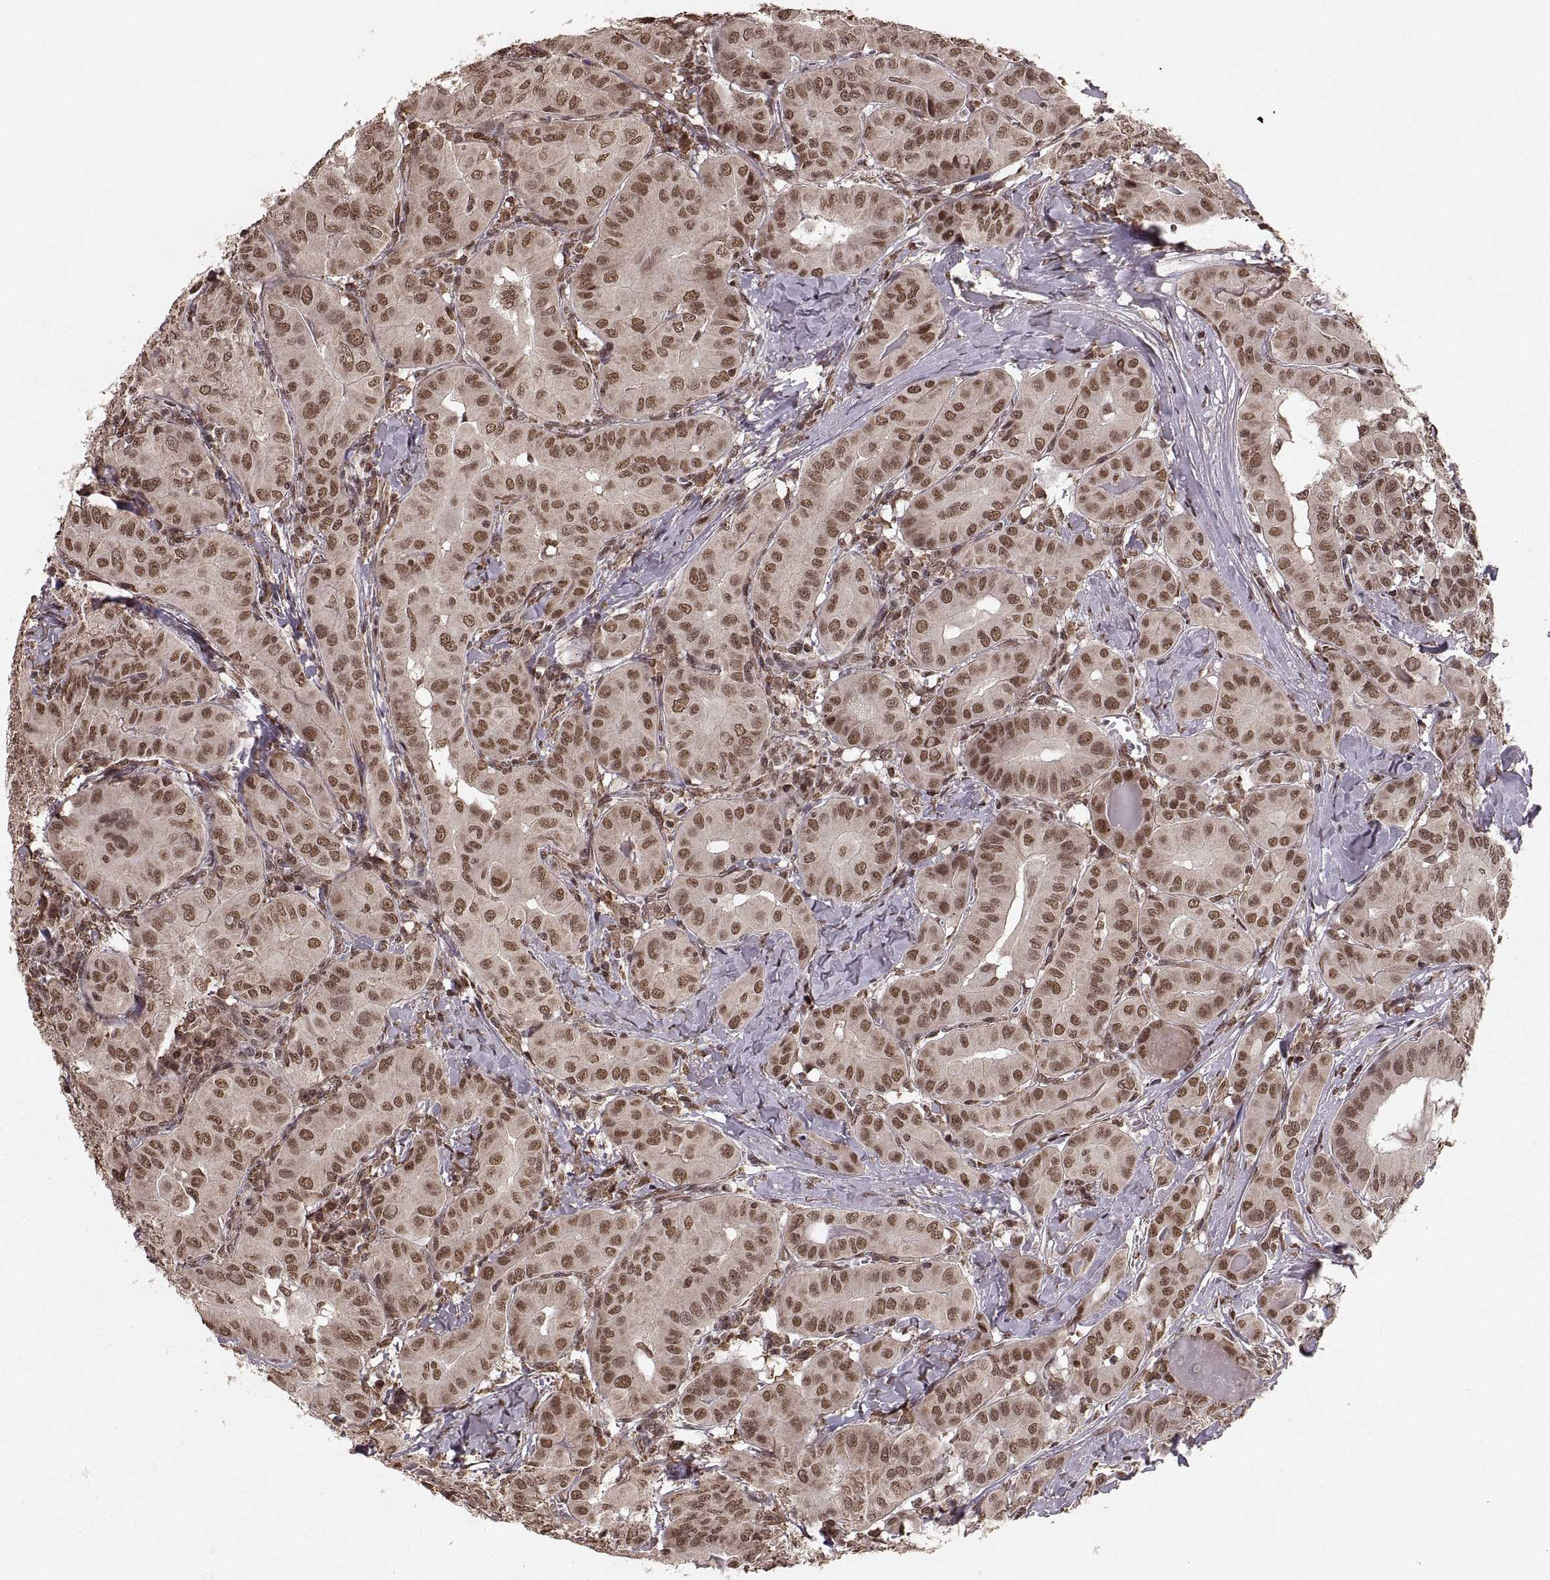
{"staining": {"intensity": "moderate", "quantity": ">75%", "location": "cytoplasmic/membranous,nuclear"}, "tissue": "thyroid cancer", "cell_type": "Tumor cells", "image_type": "cancer", "snomed": [{"axis": "morphology", "description": "Papillary adenocarcinoma, NOS"}, {"axis": "topography", "description": "Thyroid gland"}], "caption": "The micrograph reveals immunohistochemical staining of papillary adenocarcinoma (thyroid). There is moderate cytoplasmic/membranous and nuclear expression is present in about >75% of tumor cells. The protein of interest is shown in brown color, while the nuclei are stained blue.", "gene": "RFT1", "patient": {"sex": "female", "age": 37}}